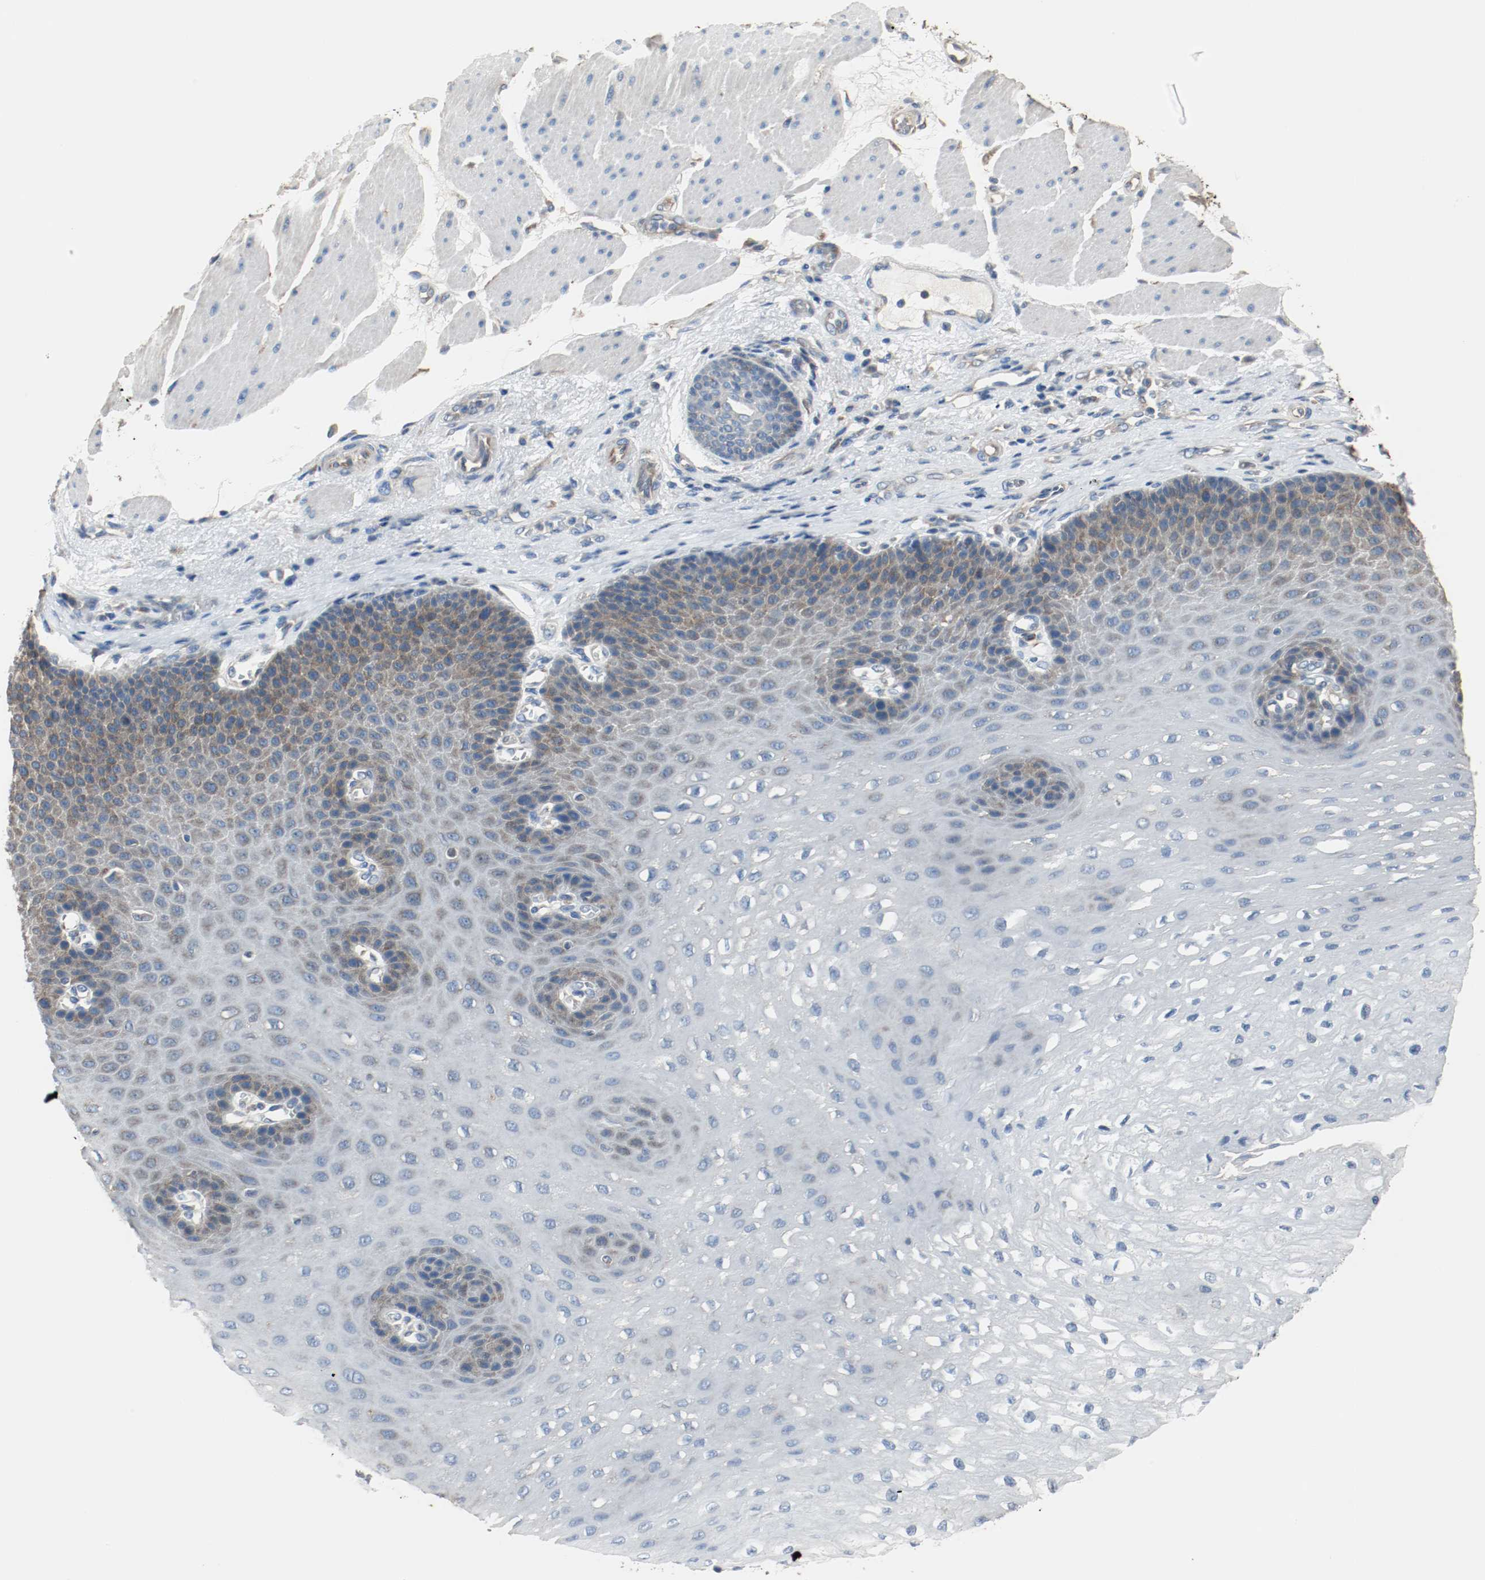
{"staining": {"intensity": "moderate", "quantity": "<25%", "location": "cytoplasmic/membranous"}, "tissue": "esophagus", "cell_type": "Squamous epithelial cells", "image_type": "normal", "snomed": [{"axis": "morphology", "description": "Normal tissue, NOS"}, {"axis": "topography", "description": "Esophagus"}], "caption": "About <25% of squamous epithelial cells in benign human esophagus reveal moderate cytoplasmic/membranous protein expression as visualized by brown immunohistochemical staining.", "gene": "TUBA3D", "patient": {"sex": "female", "age": 72}}